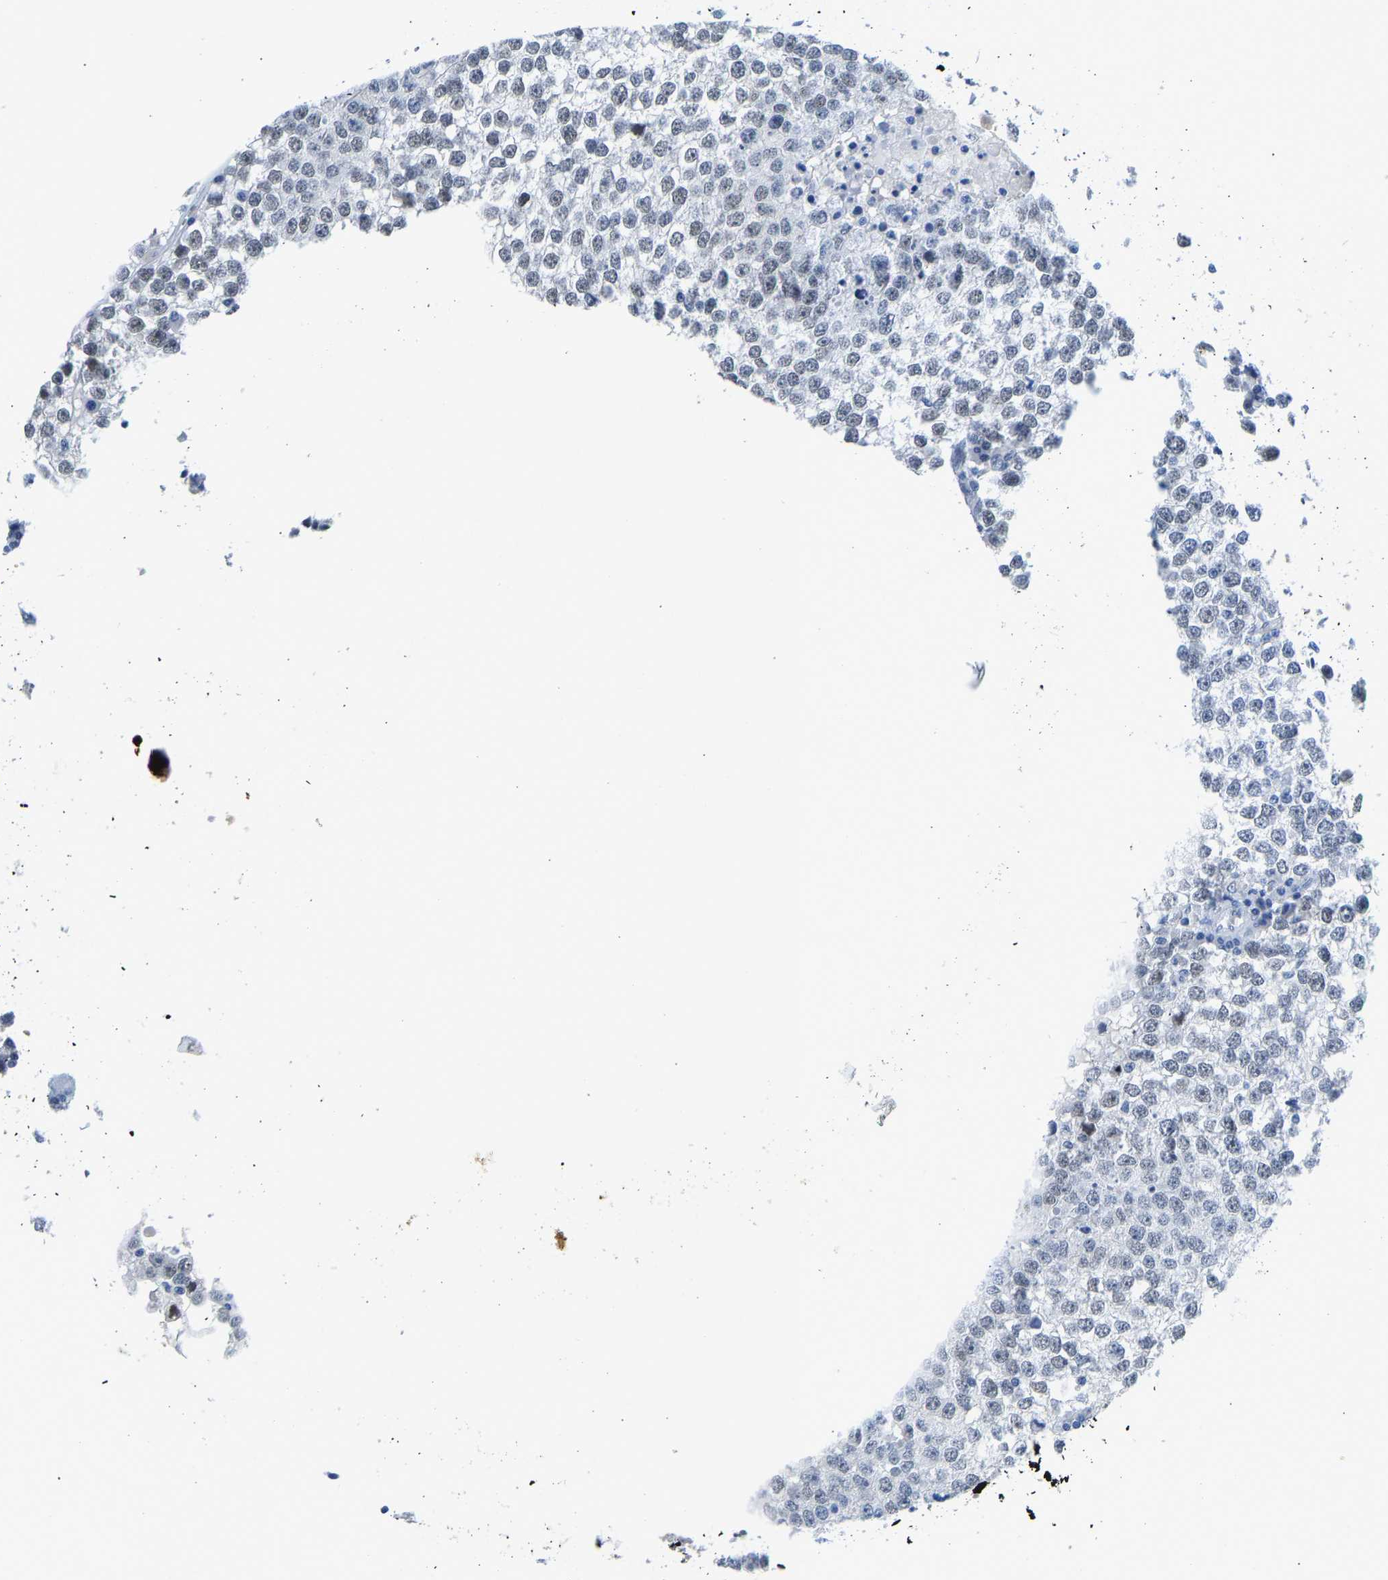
{"staining": {"intensity": "negative", "quantity": "none", "location": "none"}, "tissue": "testis cancer", "cell_type": "Tumor cells", "image_type": "cancer", "snomed": [{"axis": "morphology", "description": "Seminoma, NOS"}, {"axis": "topography", "description": "Testis"}], "caption": "Immunohistochemistry micrograph of human testis cancer (seminoma) stained for a protein (brown), which shows no expression in tumor cells.", "gene": "TXNDC2", "patient": {"sex": "male", "age": 65}}